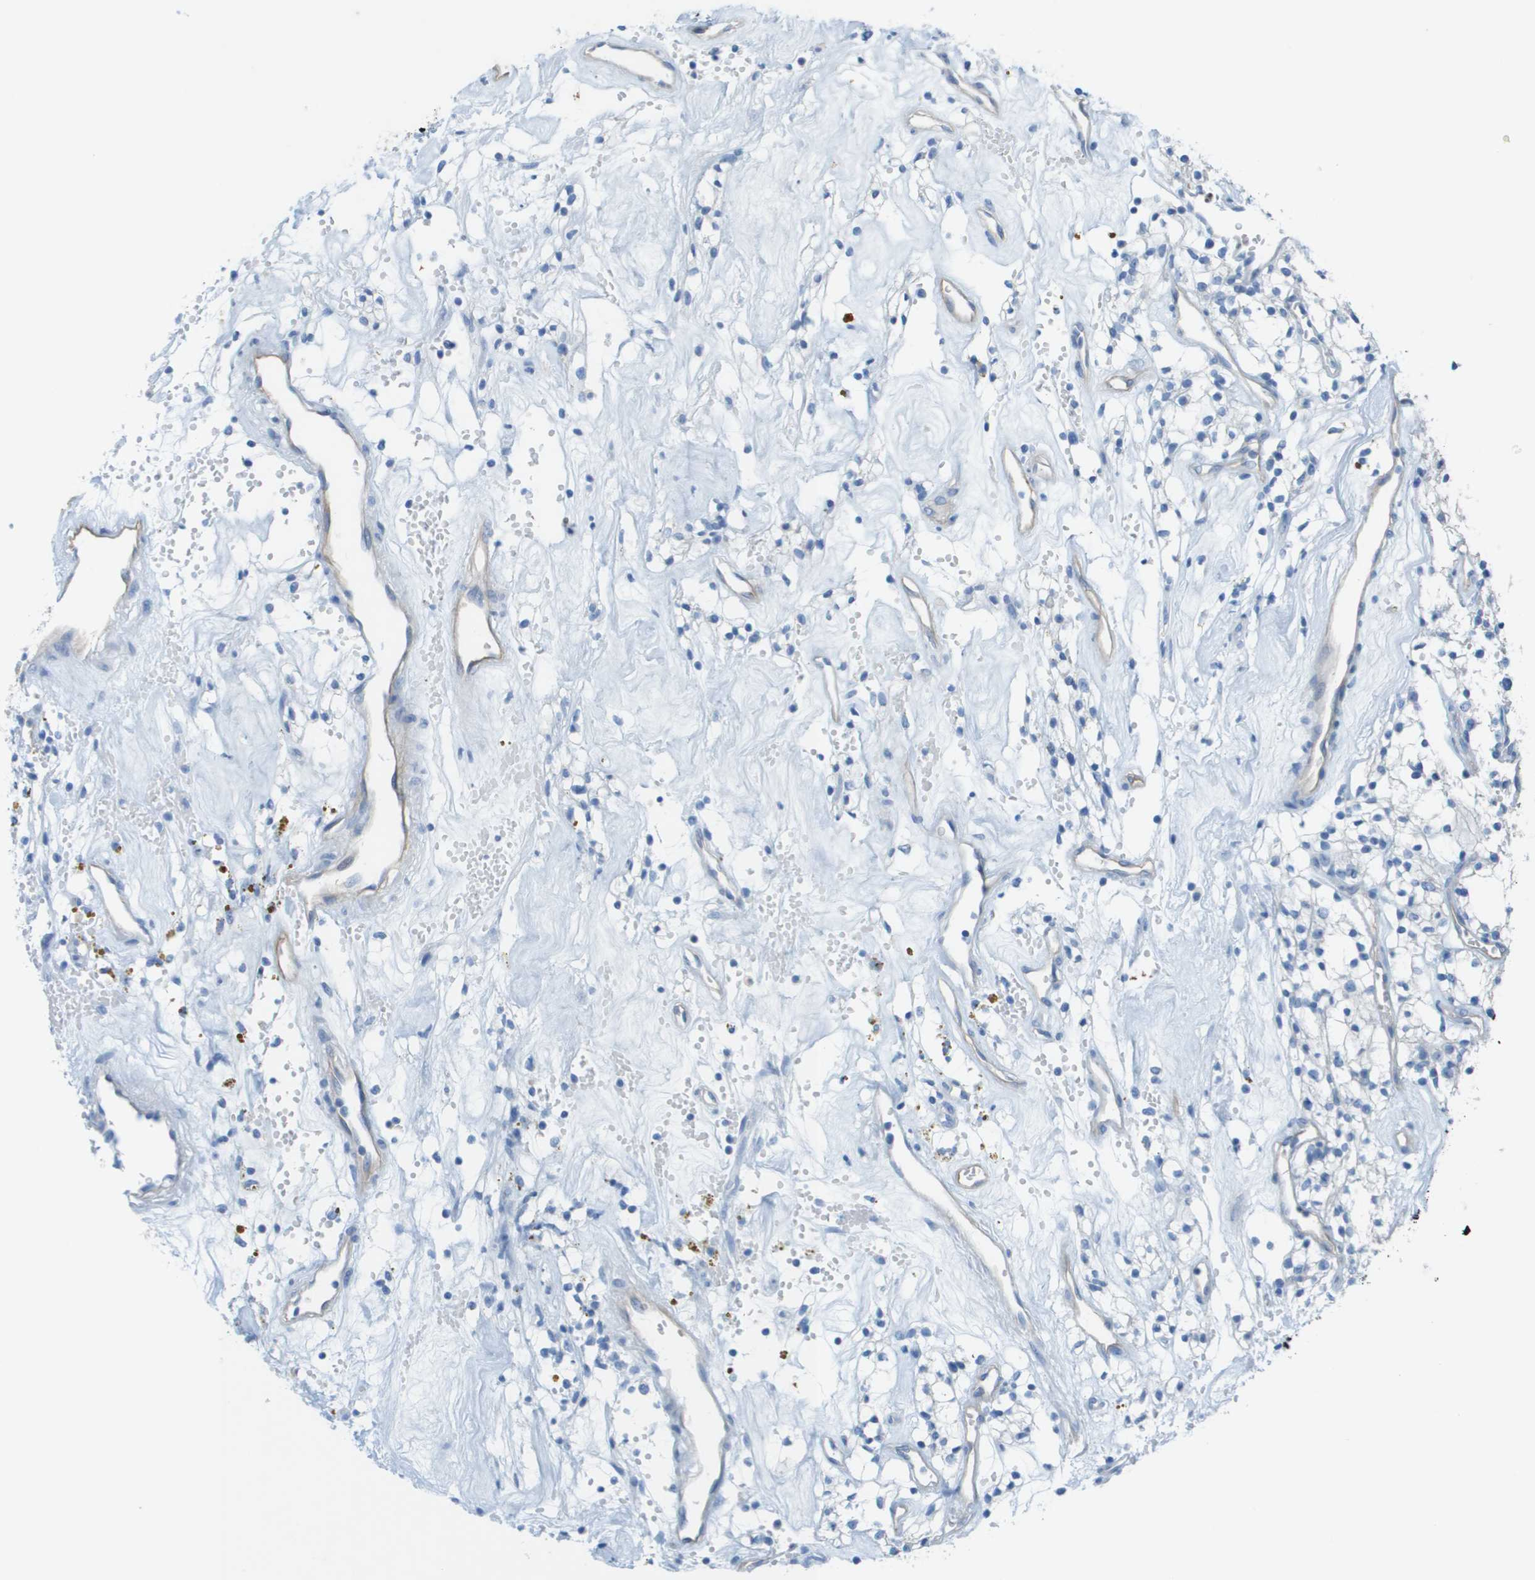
{"staining": {"intensity": "negative", "quantity": "none", "location": "none"}, "tissue": "renal cancer", "cell_type": "Tumor cells", "image_type": "cancer", "snomed": [{"axis": "morphology", "description": "Adenocarcinoma, NOS"}, {"axis": "topography", "description": "Kidney"}], "caption": "Protein analysis of renal cancer (adenocarcinoma) shows no significant positivity in tumor cells.", "gene": "CD46", "patient": {"sex": "male", "age": 59}}